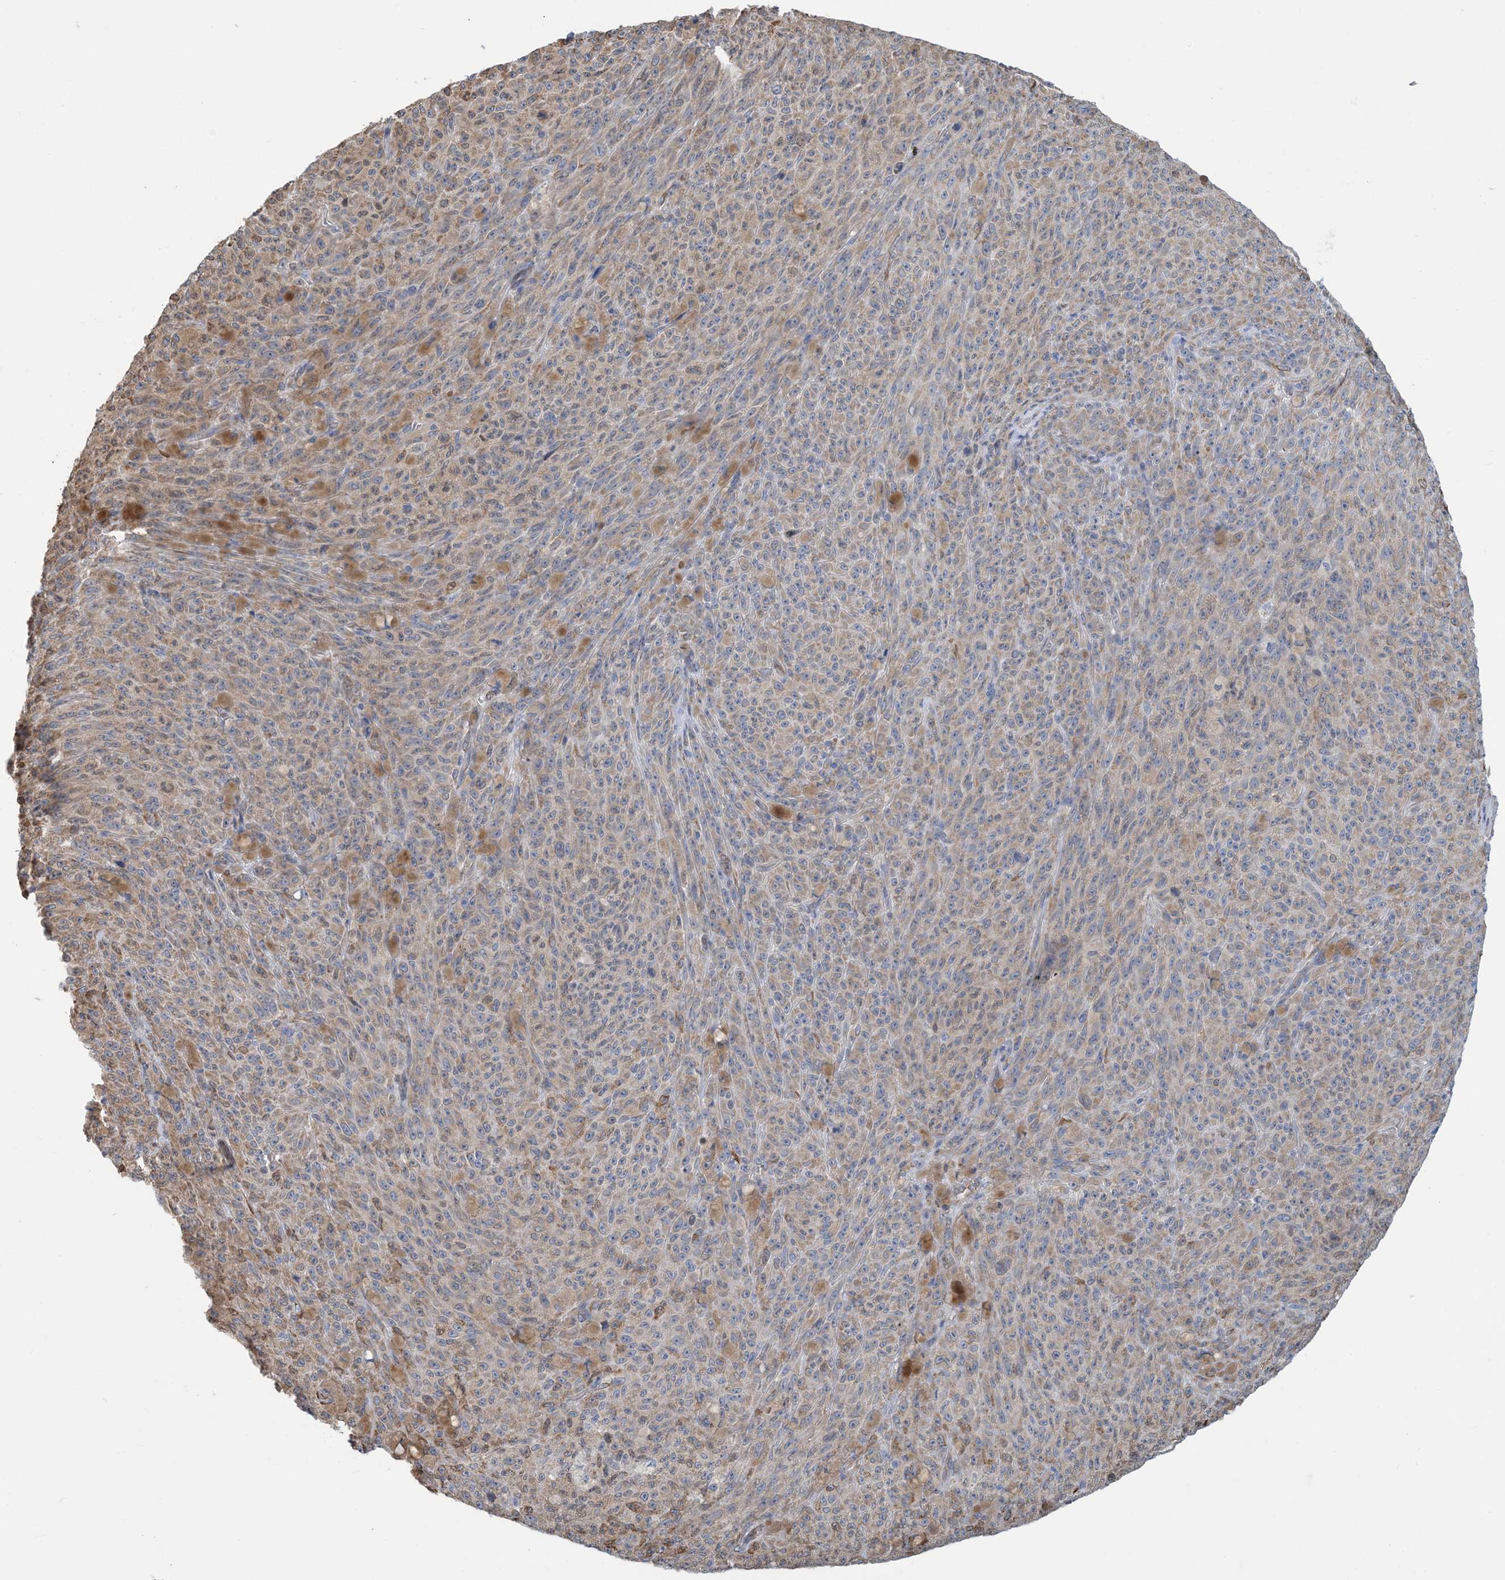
{"staining": {"intensity": "weak", "quantity": "25%-75%", "location": "cytoplasmic/membranous"}, "tissue": "melanoma", "cell_type": "Tumor cells", "image_type": "cancer", "snomed": [{"axis": "morphology", "description": "Malignant melanoma, NOS"}, {"axis": "topography", "description": "Skin"}], "caption": "Melanoma stained for a protein displays weak cytoplasmic/membranous positivity in tumor cells. The protein is shown in brown color, while the nuclei are stained blue.", "gene": "CCDC14", "patient": {"sex": "female", "age": 82}}